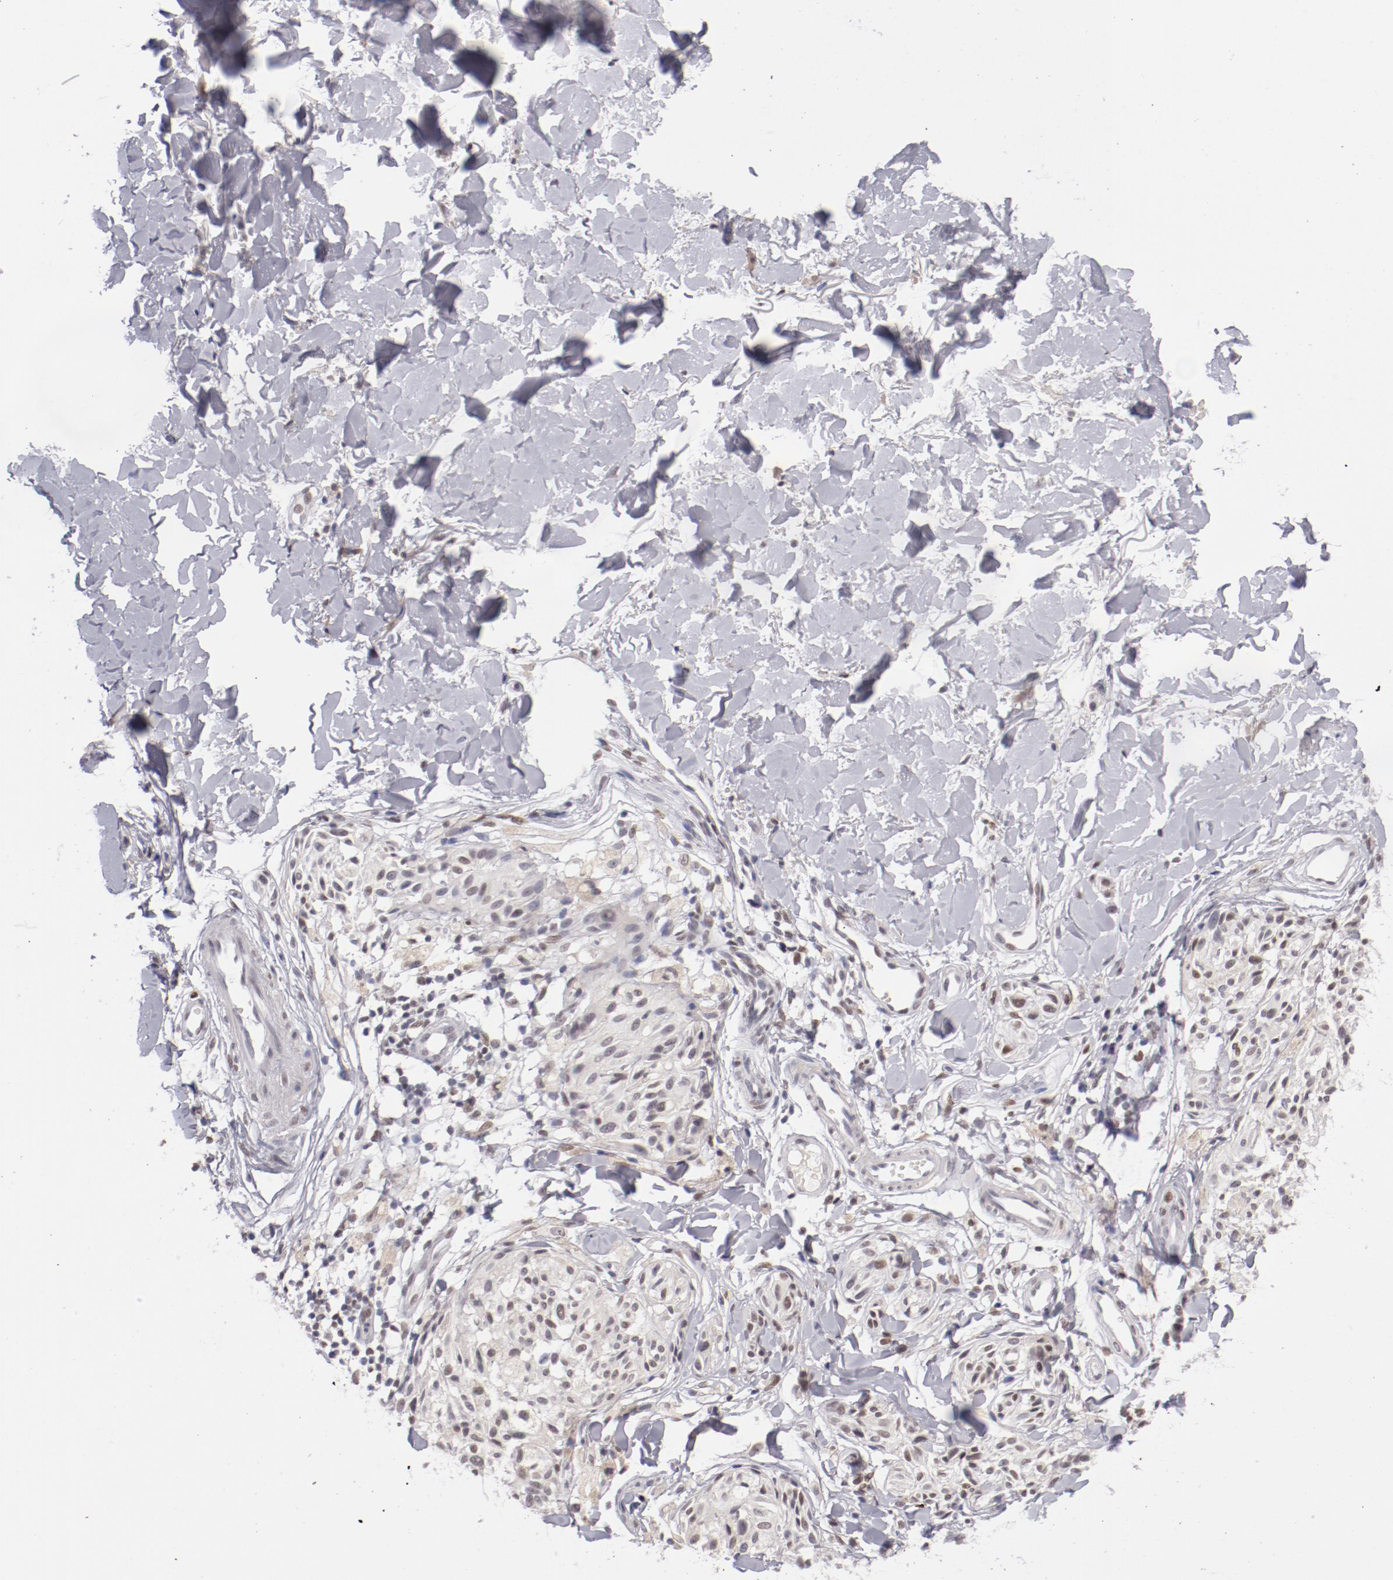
{"staining": {"intensity": "weak", "quantity": "<25%", "location": "nuclear"}, "tissue": "melanoma", "cell_type": "Tumor cells", "image_type": "cancer", "snomed": [{"axis": "morphology", "description": "Malignant melanoma, Metastatic site"}, {"axis": "topography", "description": "Skin"}], "caption": "There is no significant positivity in tumor cells of melanoma.", "gene": "TFAP4", "patient": {"sex": "female", "age": 66}}